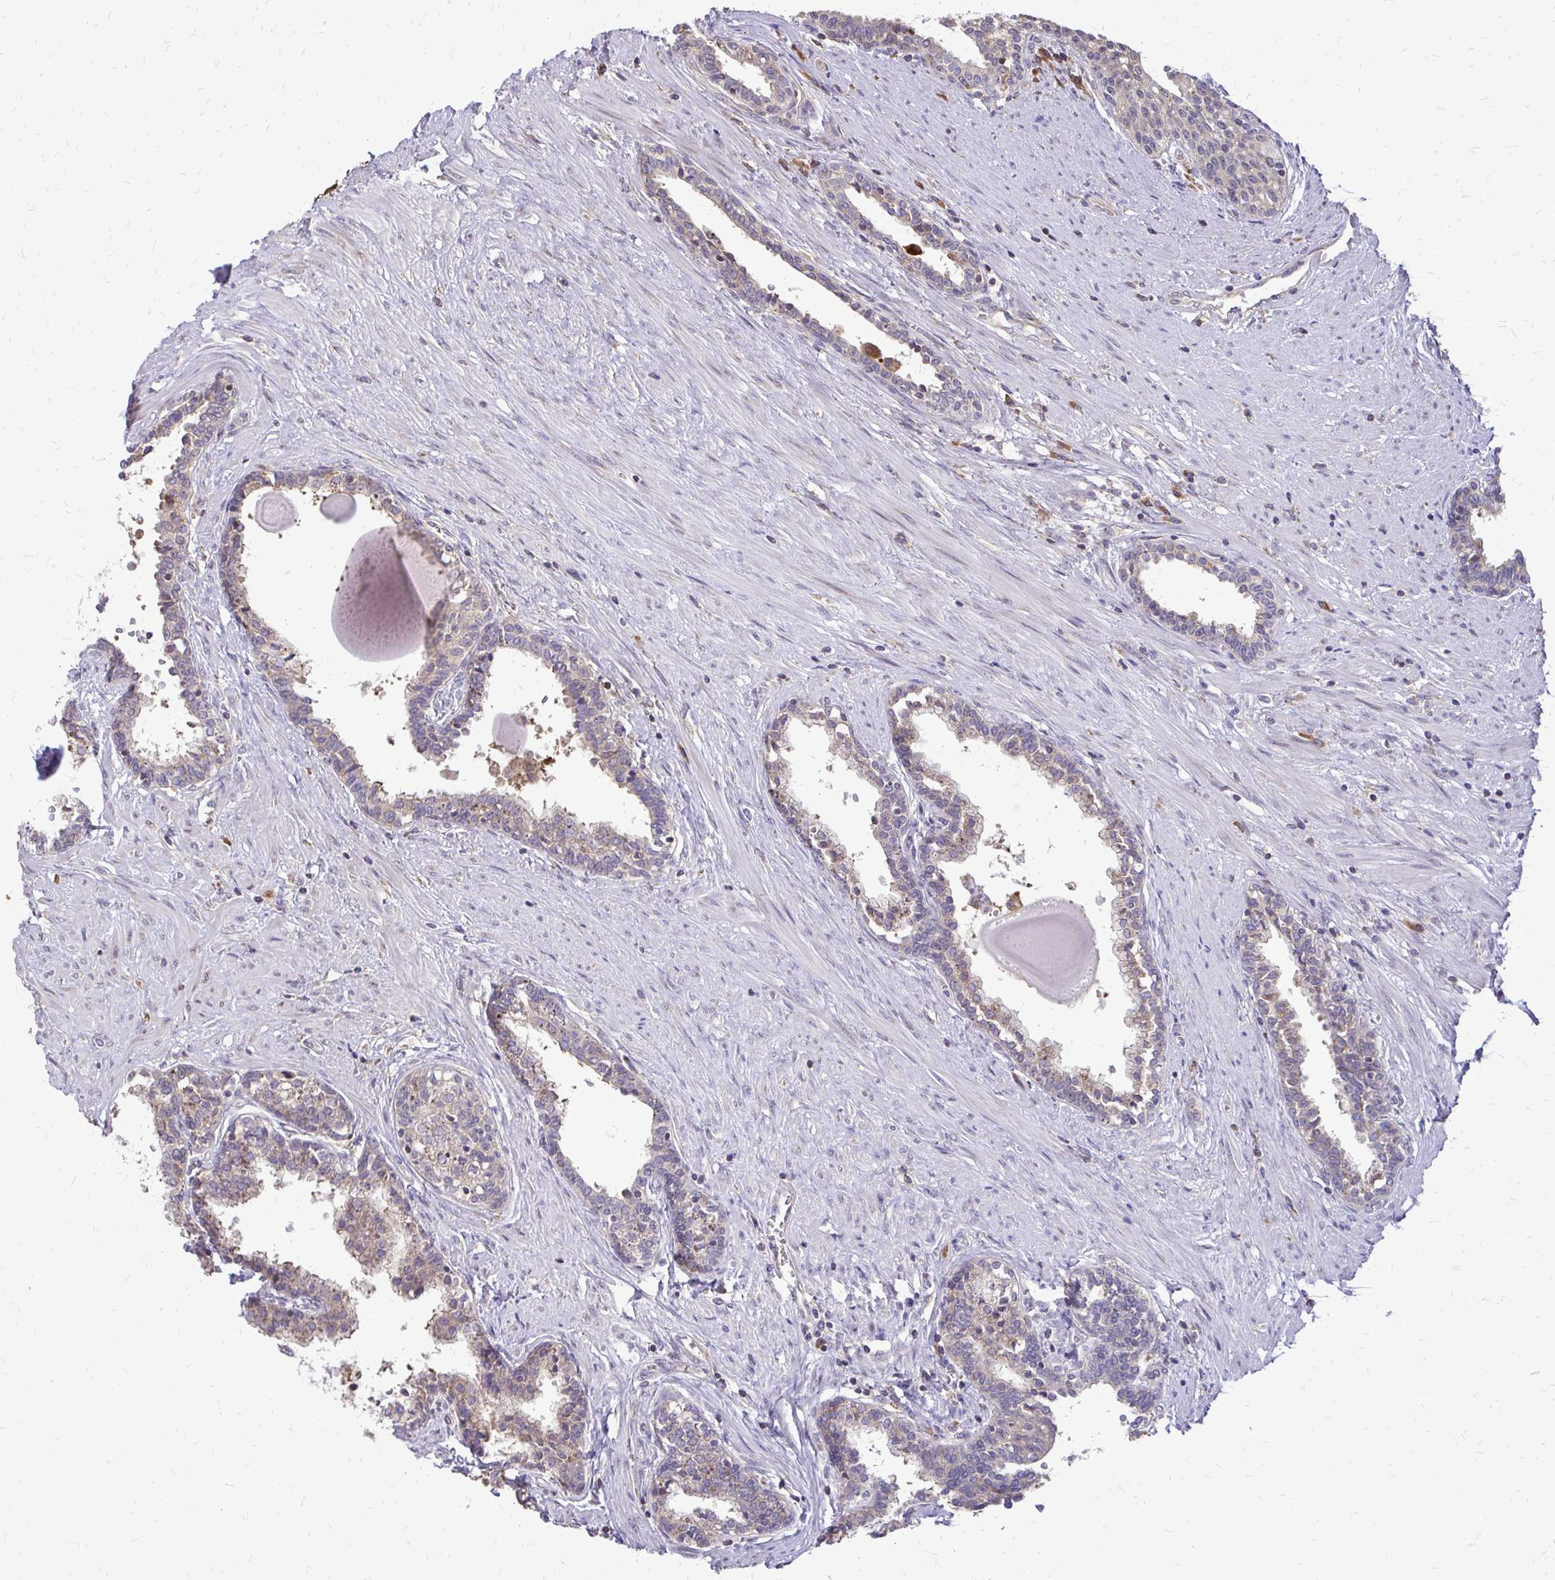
{"staining": {"intensity": "weak", "quantity": "25%-75%", "location": "cytoplasmic/membranous"}, "tissue": "prostate", "cell_type": "Glandular cells", "image_type": "normal", "snomed": [{"axis": "morphology", "description": "Normal tissue, NOS"}, {"axis": "topography", "description": "Prostate"}], "caption": "High-magnification brightfield microscopy of benign prostate stained with DAB (brown) and counterstained with hematoxylin (blue). glandular cells exhibit weak cytoplasmic/membranous staining is seen in about25%-75% of cells.", "gene": "RPS3", "patient": {"sex": "male", "age": 55}}